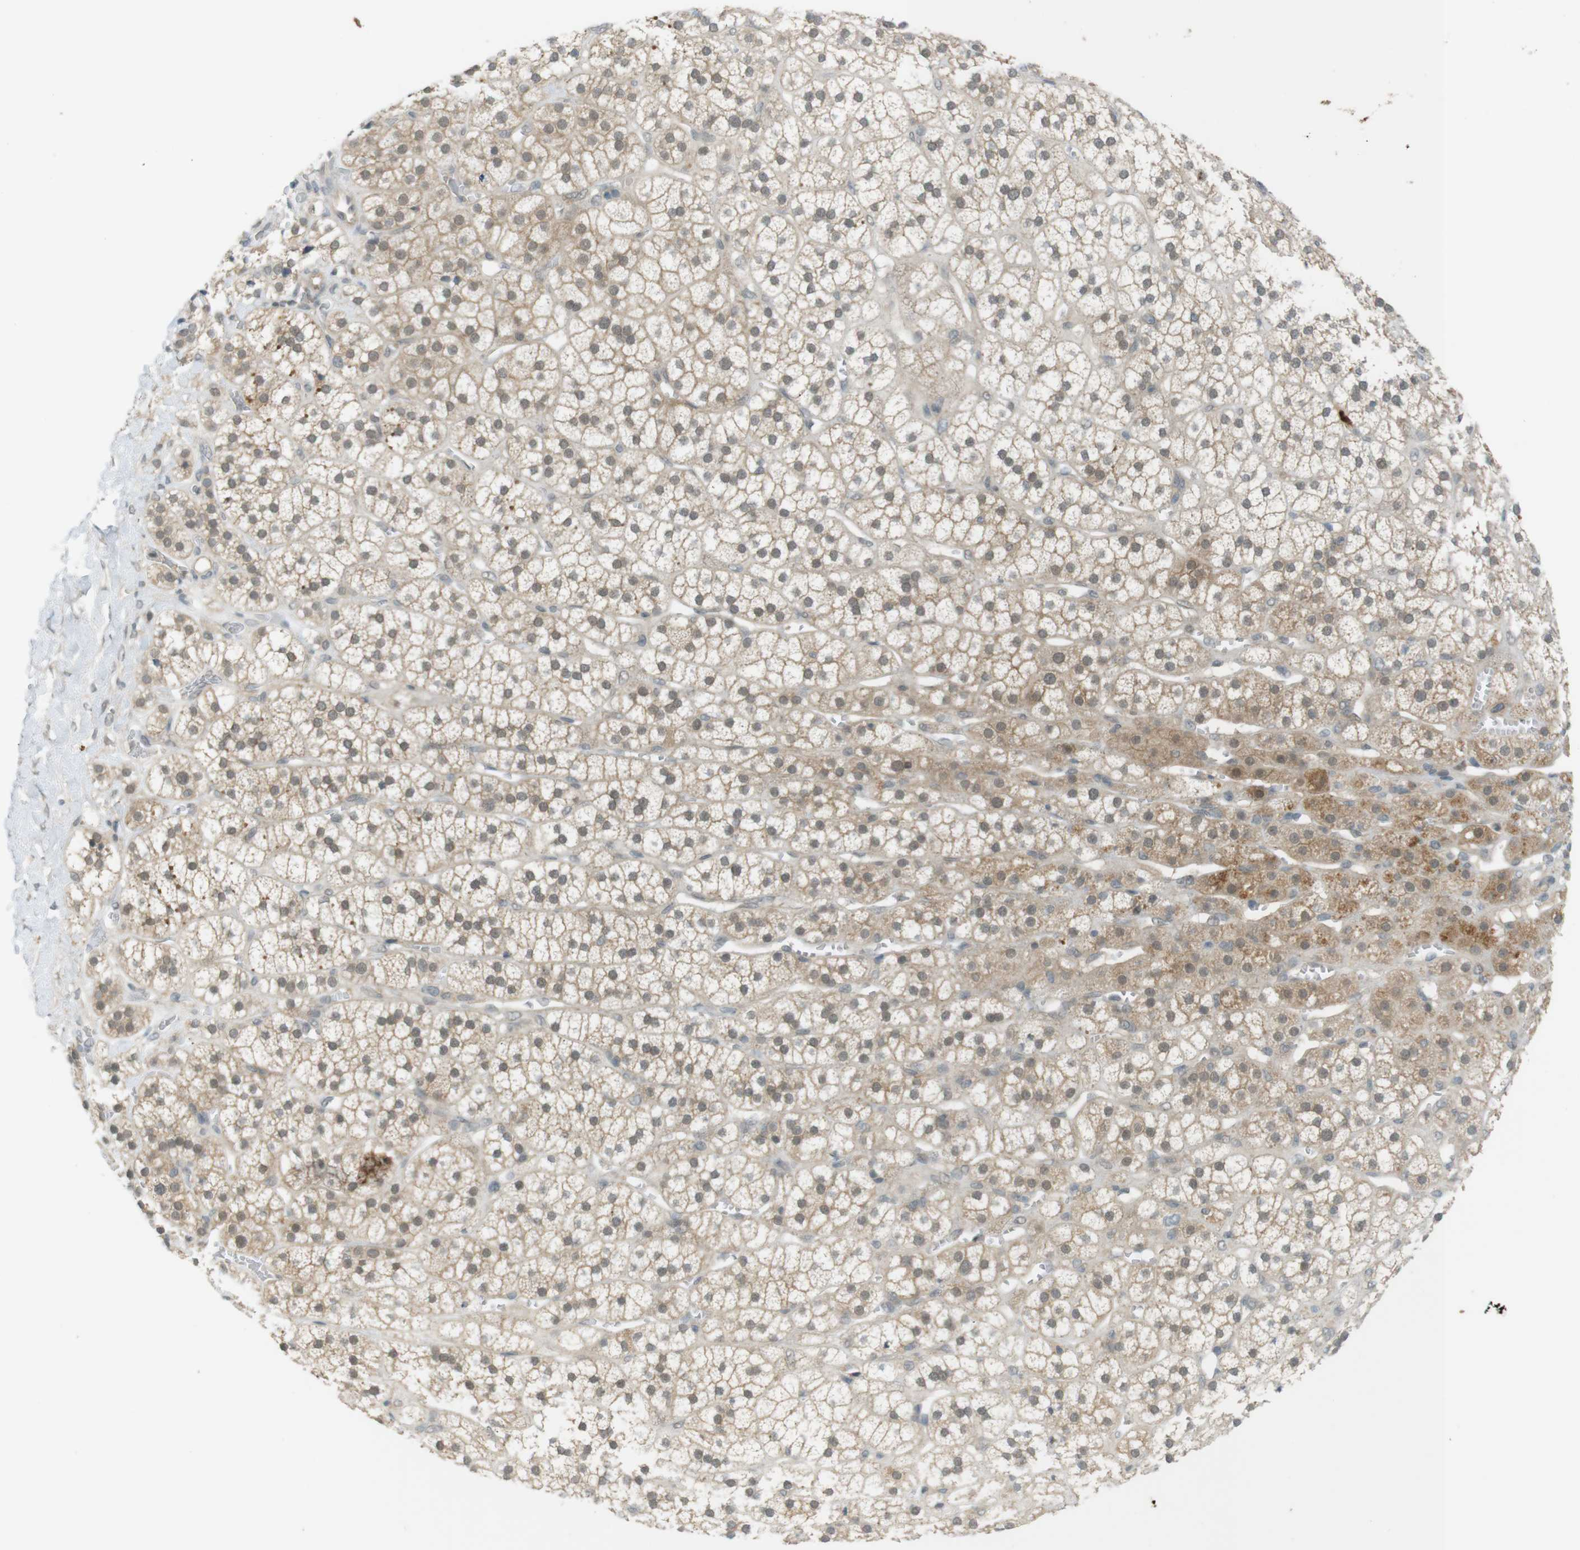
{"staining": {"intensity": "moderate", "quantity": ">75%", "location": "cytoplasmic/membranous"}, "tissue": "adrenal gland", "cell_type": "Glandular cells", "image_type": "normal", "snomed": [{"axis": "morphology", "description": "Normal tissue, NOS"}, {"axis": "topography", "description": "Adrenal gland"}], "caption": "Normal adrenal gland shows moderate cytoplasmic/membranous positivity in approximately >75% of glandular cells.", "gene": "ZDHHC20", "patient": {"sex": "male", "age": 56}}